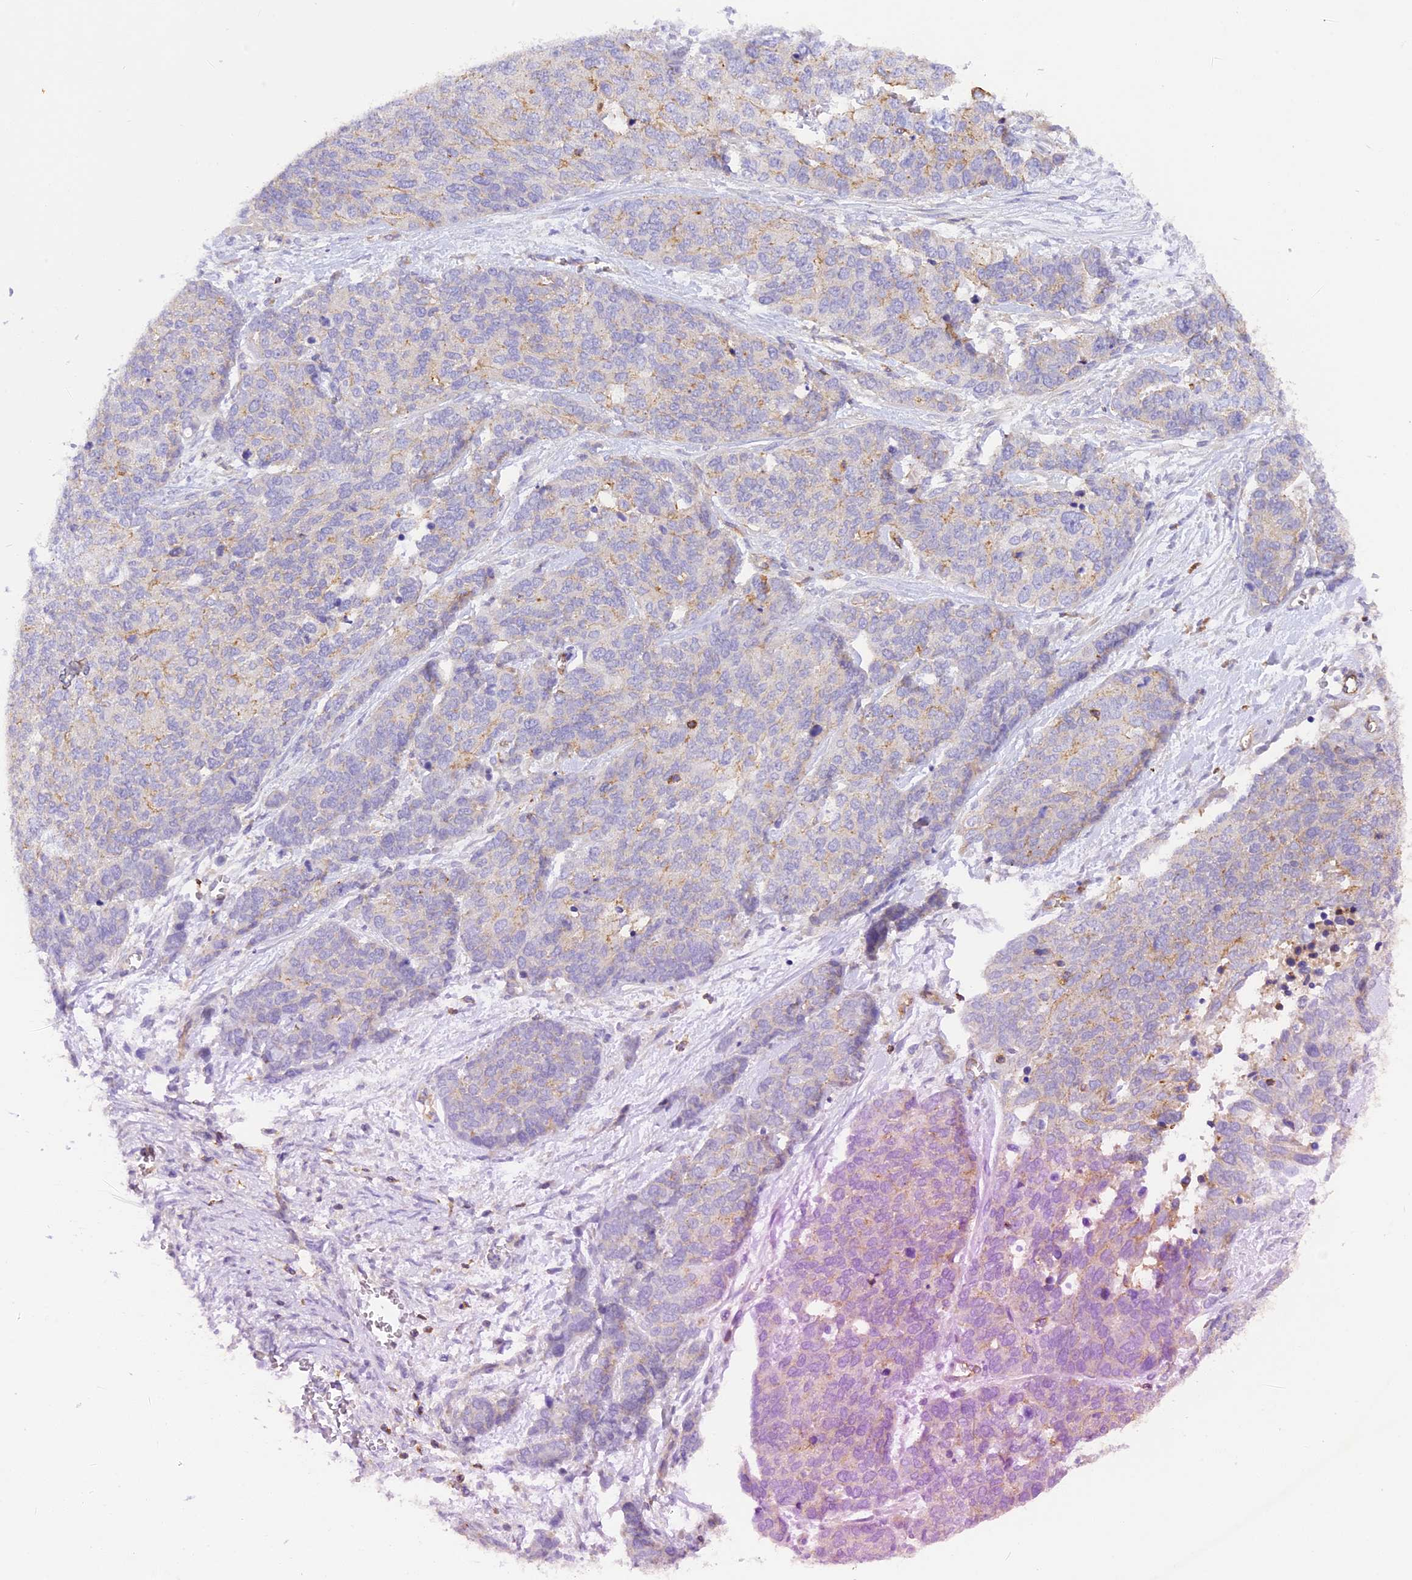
{"staining": {"intensity": "negative", "quantity": "none", "location": "none"}, "tissue": "ovarian cancer", "cell_type": "Tumor cells", "image_type": "cancer", "snomed": [{"axis": "morphology", "description": "Cystadenocarcinoma, serous, NOS"}, {"axis": "topography", "description": "Ovary"}], "caption": "Immunohistochemistry of human serous cystadenocarcinoma (ovarian) demonstrates no expression in tumor cells.", "gene": "FAM193A", "patient": {"sex": "female", "age": 44}}